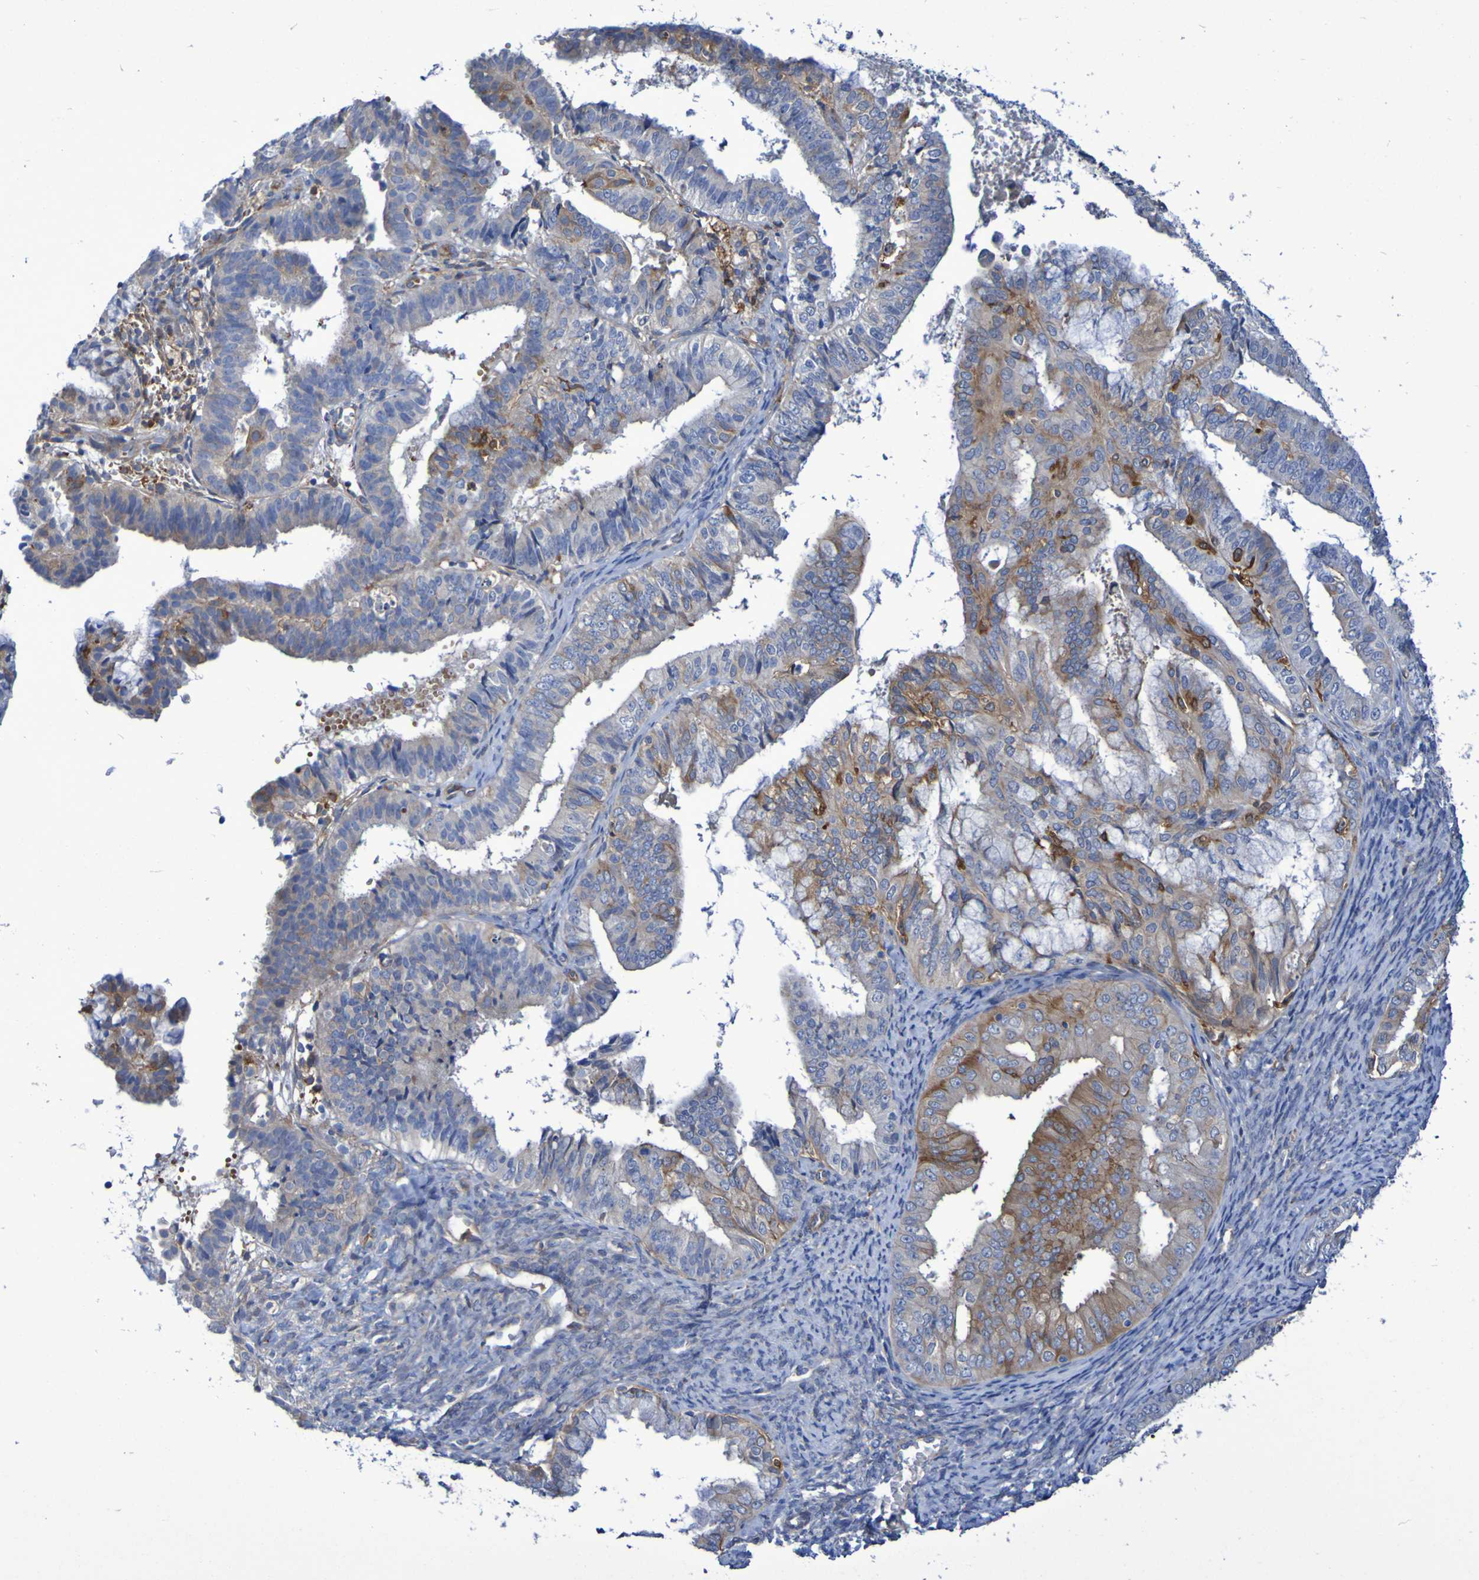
{"staining": {"intensity": "weak", "quantity": "25%-75%", "location": "cytoplasmic/membranous"}, "tissue": "endometrial cancer", "cell_type": "Tumor cells", "image_type": "cancer", "snomed": [{"axis": "morphology", "description": "Adenocarcinoma, NOS"}, {"axis": "topography", "description": "Endometrium"}], "caption": "Tumor cells reveal weak cytoplasmic/membranous expression in about 25%-75% of cells in endometrial cancer (adenocarcinoma).", "gene": "SCRG1", "patient": {"sex": "female", "age": 63}}